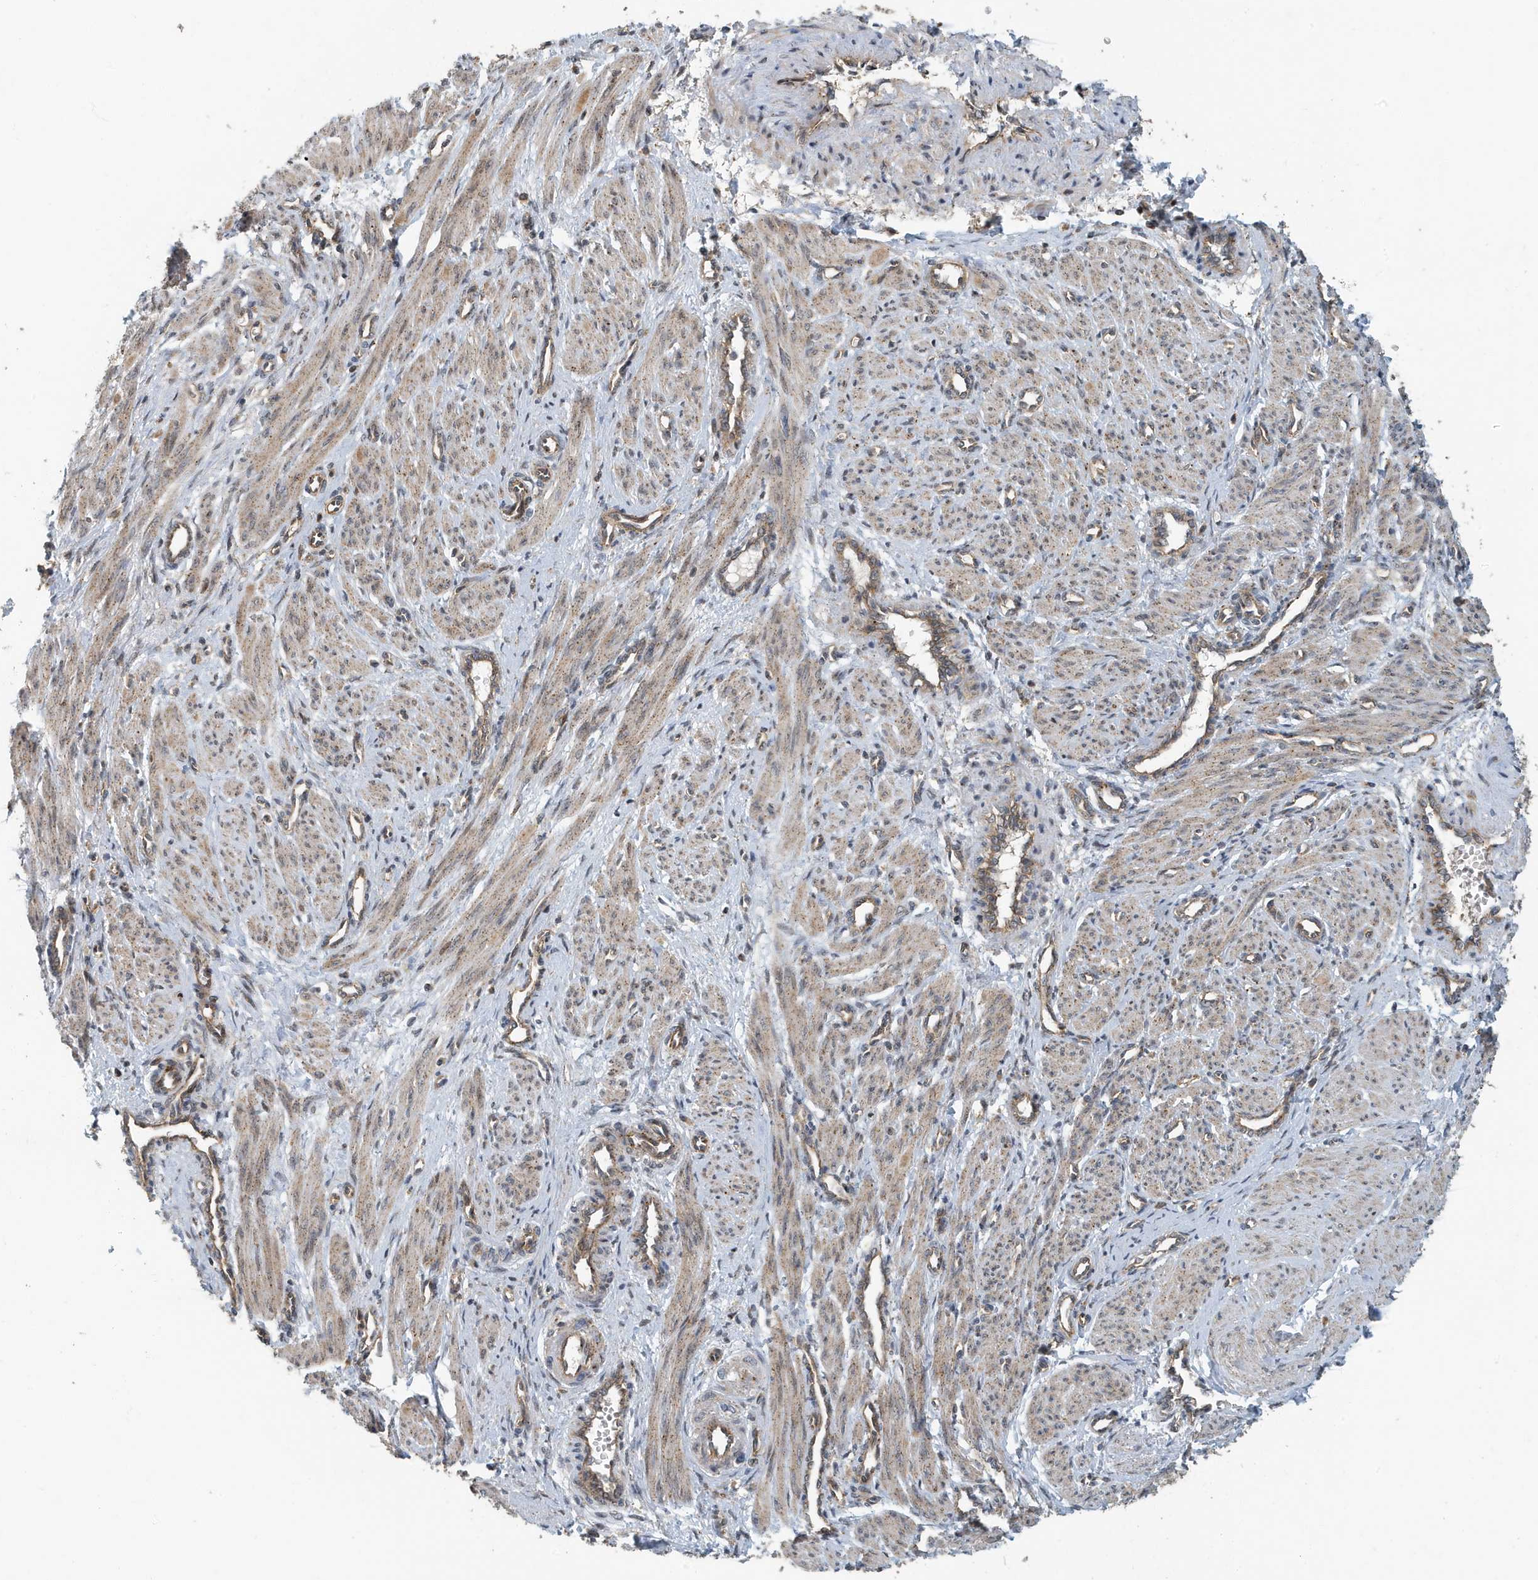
{"staining": {"intensity": "weak", "quantity": ">75%", "location": "cytoplasmic/membranous"}, "tissue": "smooth muscle", "cell_type": "Smooth muscle cells", "image_type": "normal", "snomed": [{"axis": "morphology", "description": "Normal tissue, NOS"}, {"axis": "topography", "description": "Endometrium"}], "caption": "A low amount of weak cytoplasmic/membranous expression is identified in about >75% of smooth muscle cells in unremarkable smooth muscle.", "gene": "KIF15", "patient": {"sex": "female", "age": 33}}